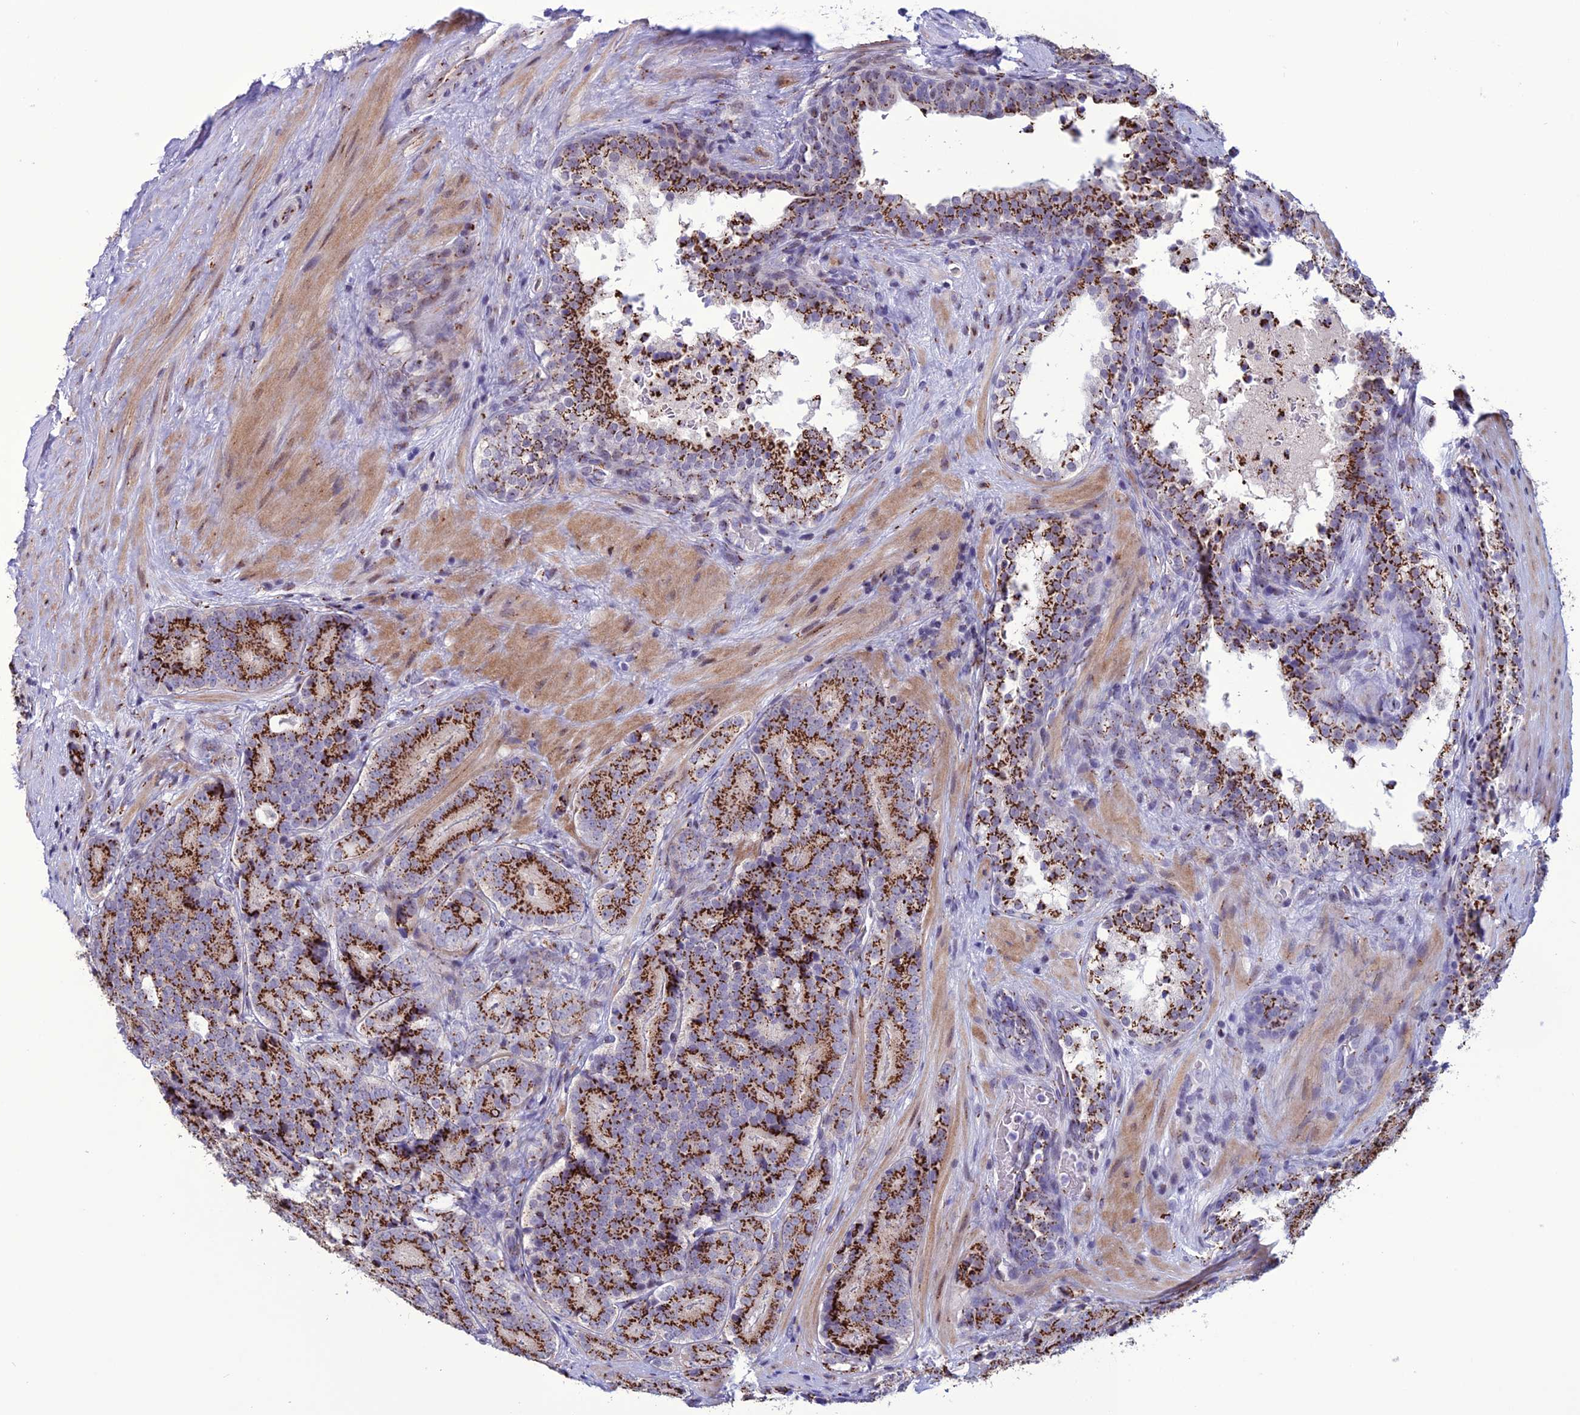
{"staining": {"intensity": "strong", "quantity": ">75%", "location": "cytoplasmic/membranous"}, "tissue": "prostate cancer", "cell_type": "Tumor cells", "image_type": "cancer", "snomed": [{"axis": "morphology", "description": "Adenocarcinoma, High grade"}, {"axis": "topography", "description": "Prostate"}], "caption": "Prostate adenocarcinoma (high-grade) tissue demonstrates strong cytoplasmic/membranous positivity in about >75% of tumor cells, visualized by immunohistochemistry.", "gene": "PLEKHA4", "patient": {"sex": "male", "age": 56}}